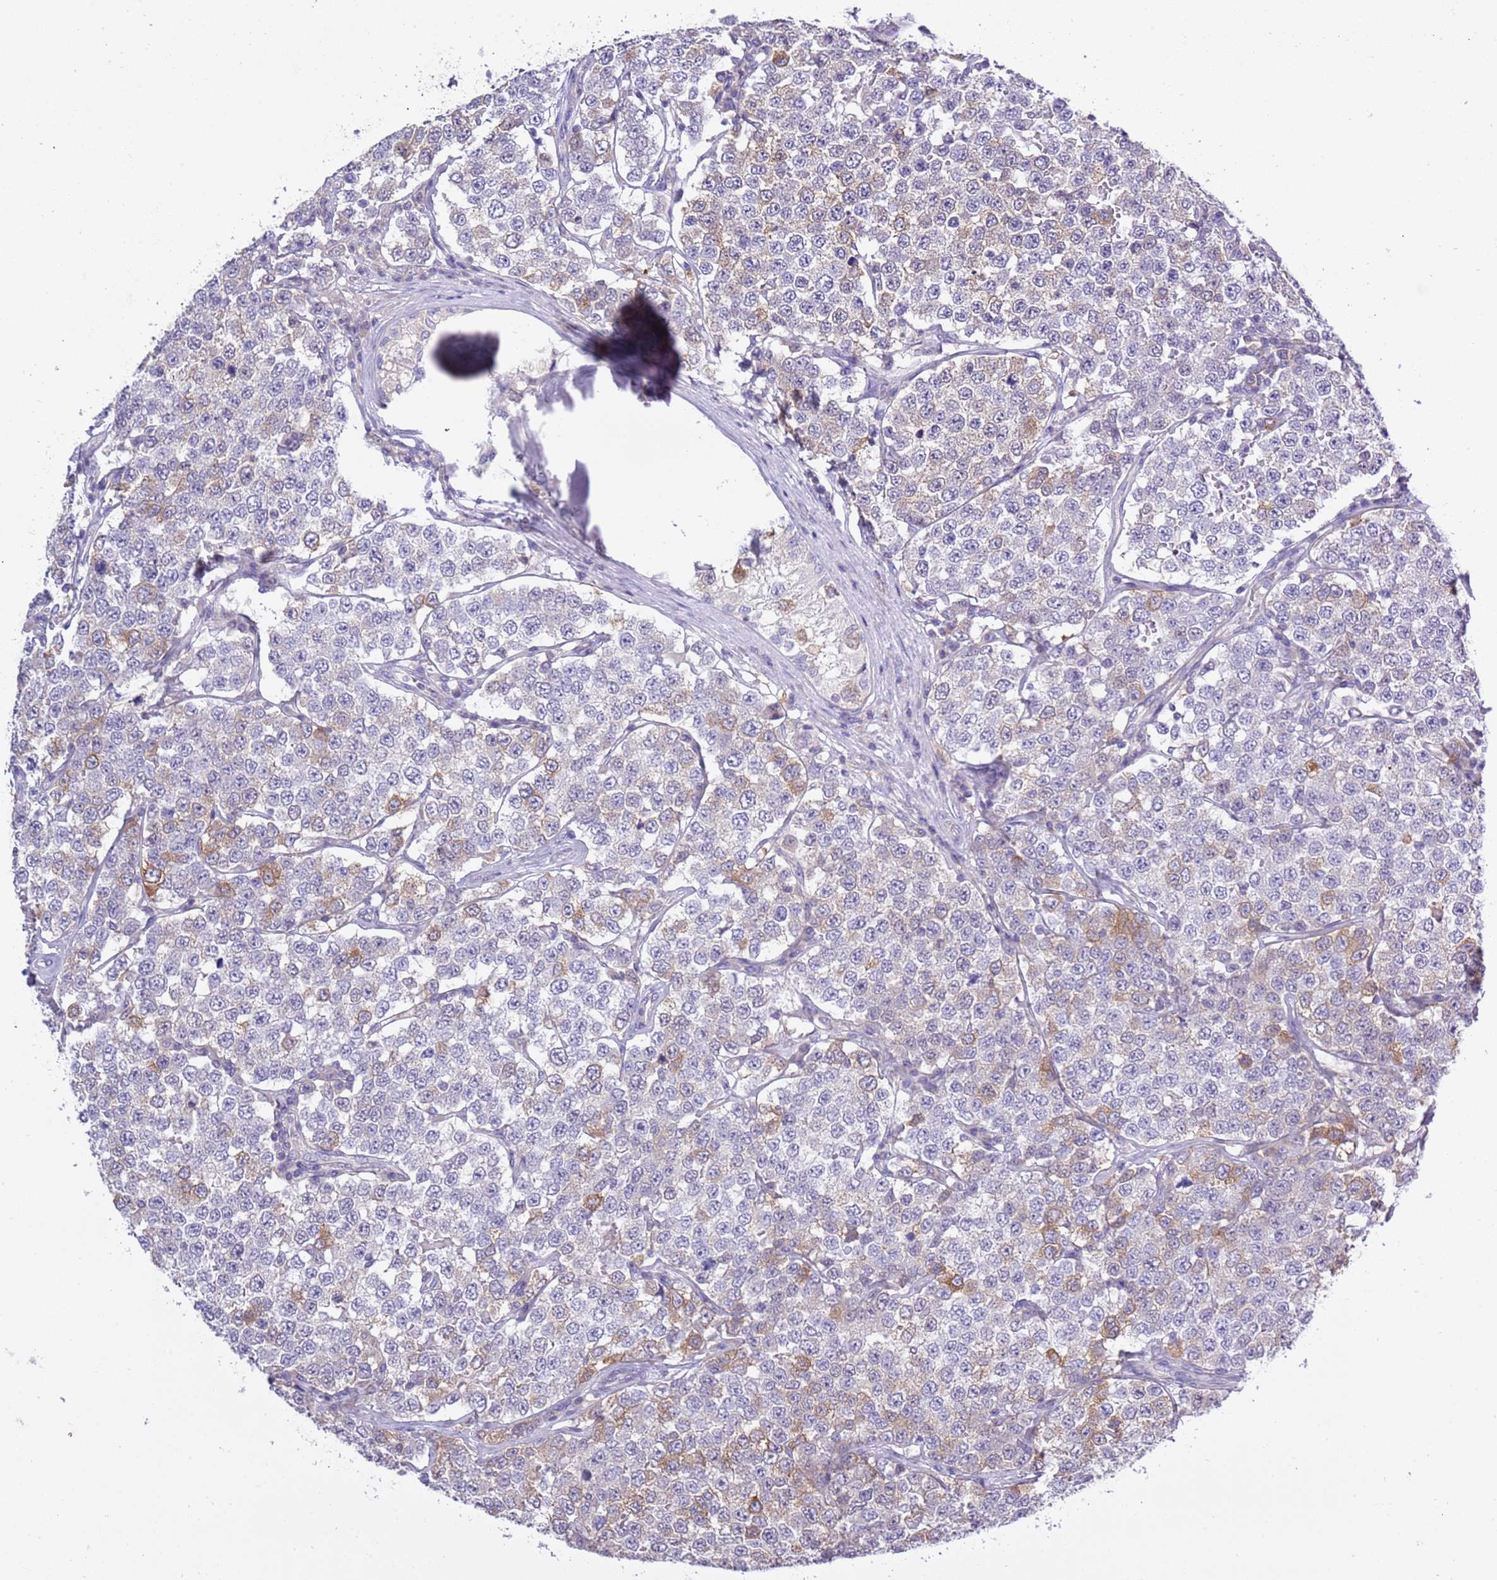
{"staining": {"intensity": "weak", "quantity": "<25%", "location": "cytoplasmic/membranous"}, "tissue": "testis cancer", "cell_type": "Tumor cells", "image_type": "cancer", "snomed": [{"axis": "morphology", "description": "Seminoma, NOS"}, {"axis": "topography", "description": "Testis"}], "caption": "High power microscopy photomicrograph of an immunohistochemistry image of testis seminoma, revealing no significant positivity in tumor cells.", "gene": "STIP1", "patient": {"sex": "male", "age": 34}}